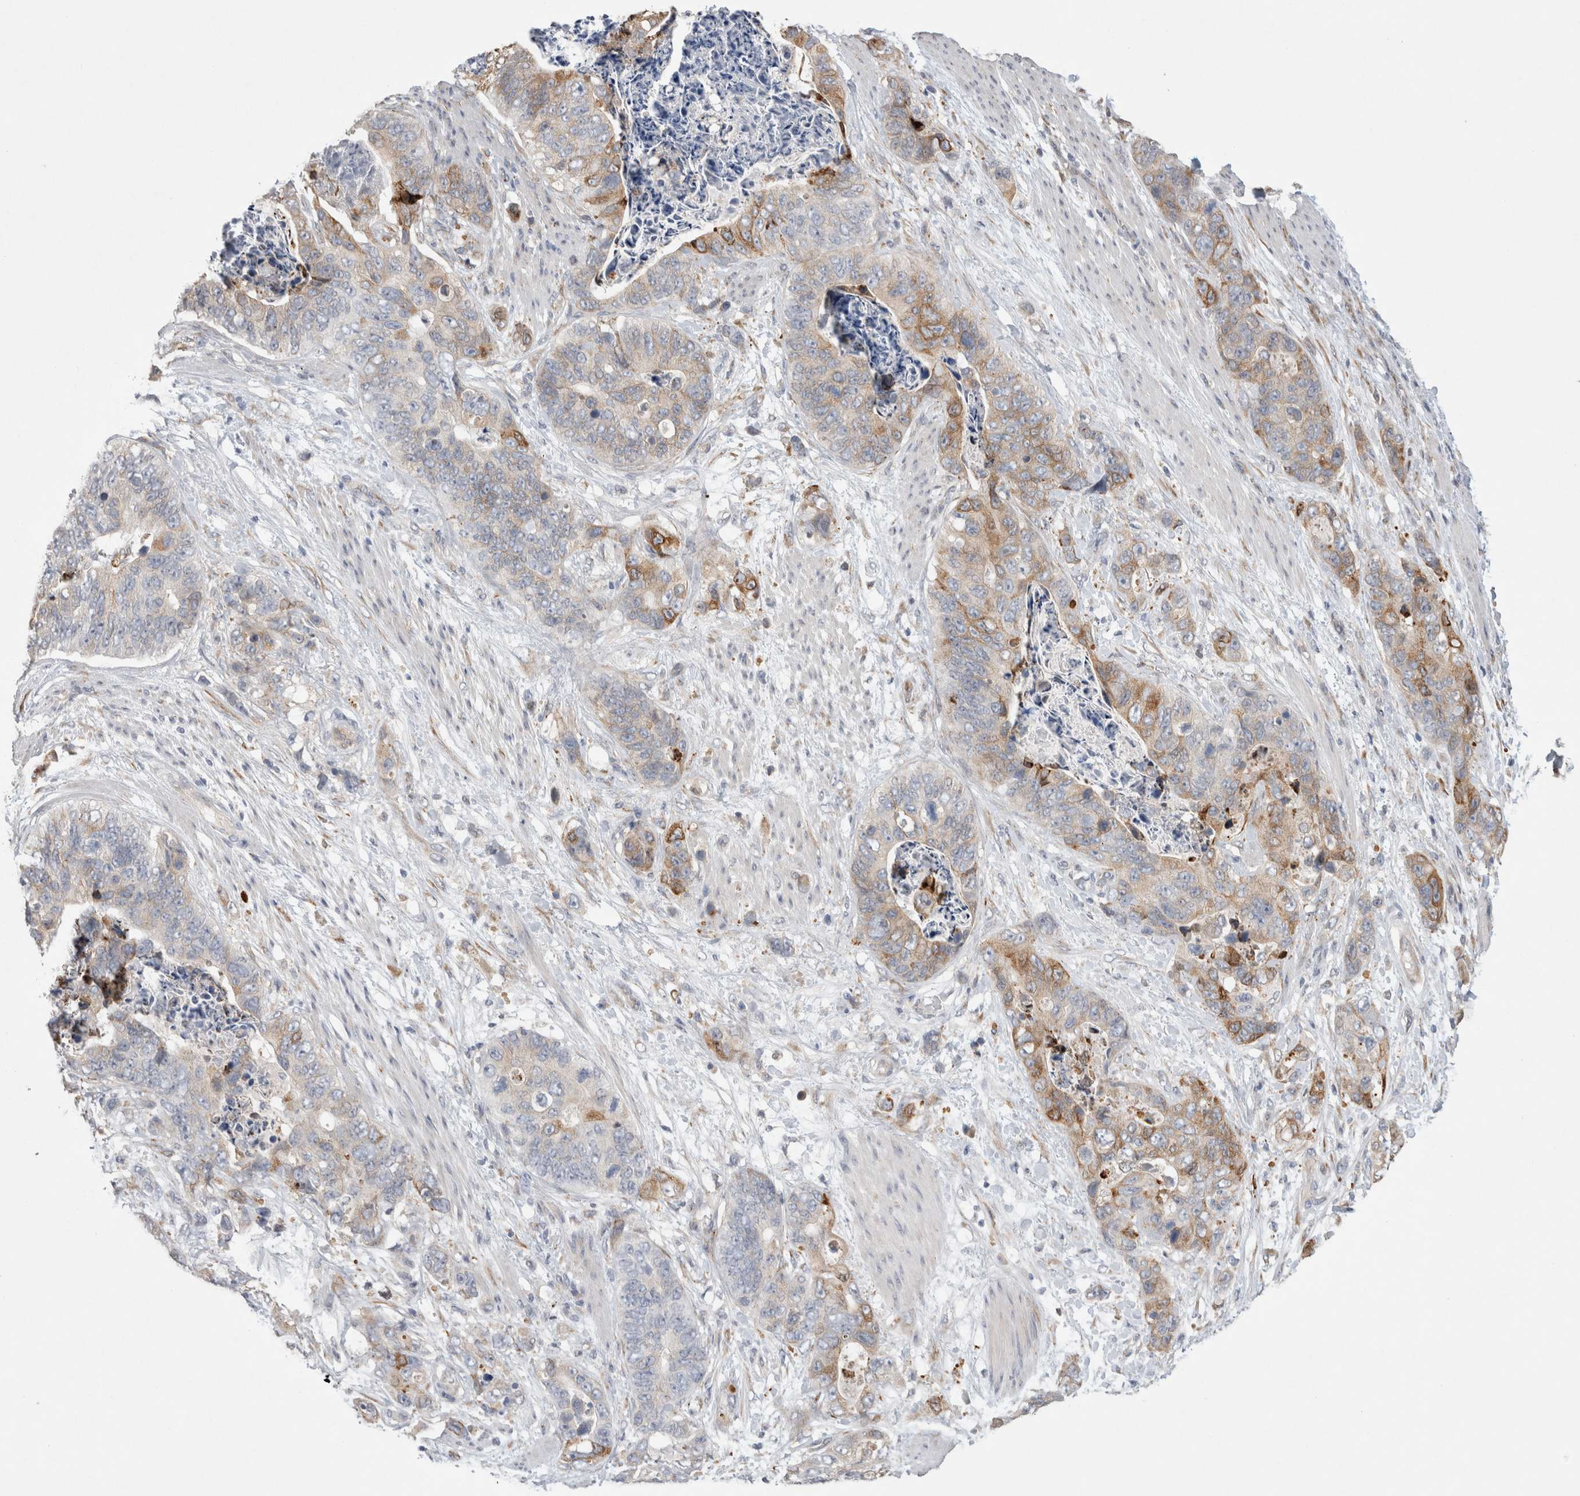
{"staining": {"intensity": "weak", "quantity": "<25%", "location": "cytoplasmic/membranous"}, "tissue": "stomach cancer", "cell_type": "Tumor cells", "image_type": "cancer", "snomed": [{"axis": "morphology", "description": "Normal tissue, NOS"}, {"axis": "morphology", "description": "Adenocarcinoma, NOS"}, {"axis": "topography", "description": "Stomach"}], "caption": "Tumor cells are negative for brown protein staining in stomach cancer (adenocarcinoma).", "gene": "TRMT9B", "patient": {"sex": "female", "age": 89}}